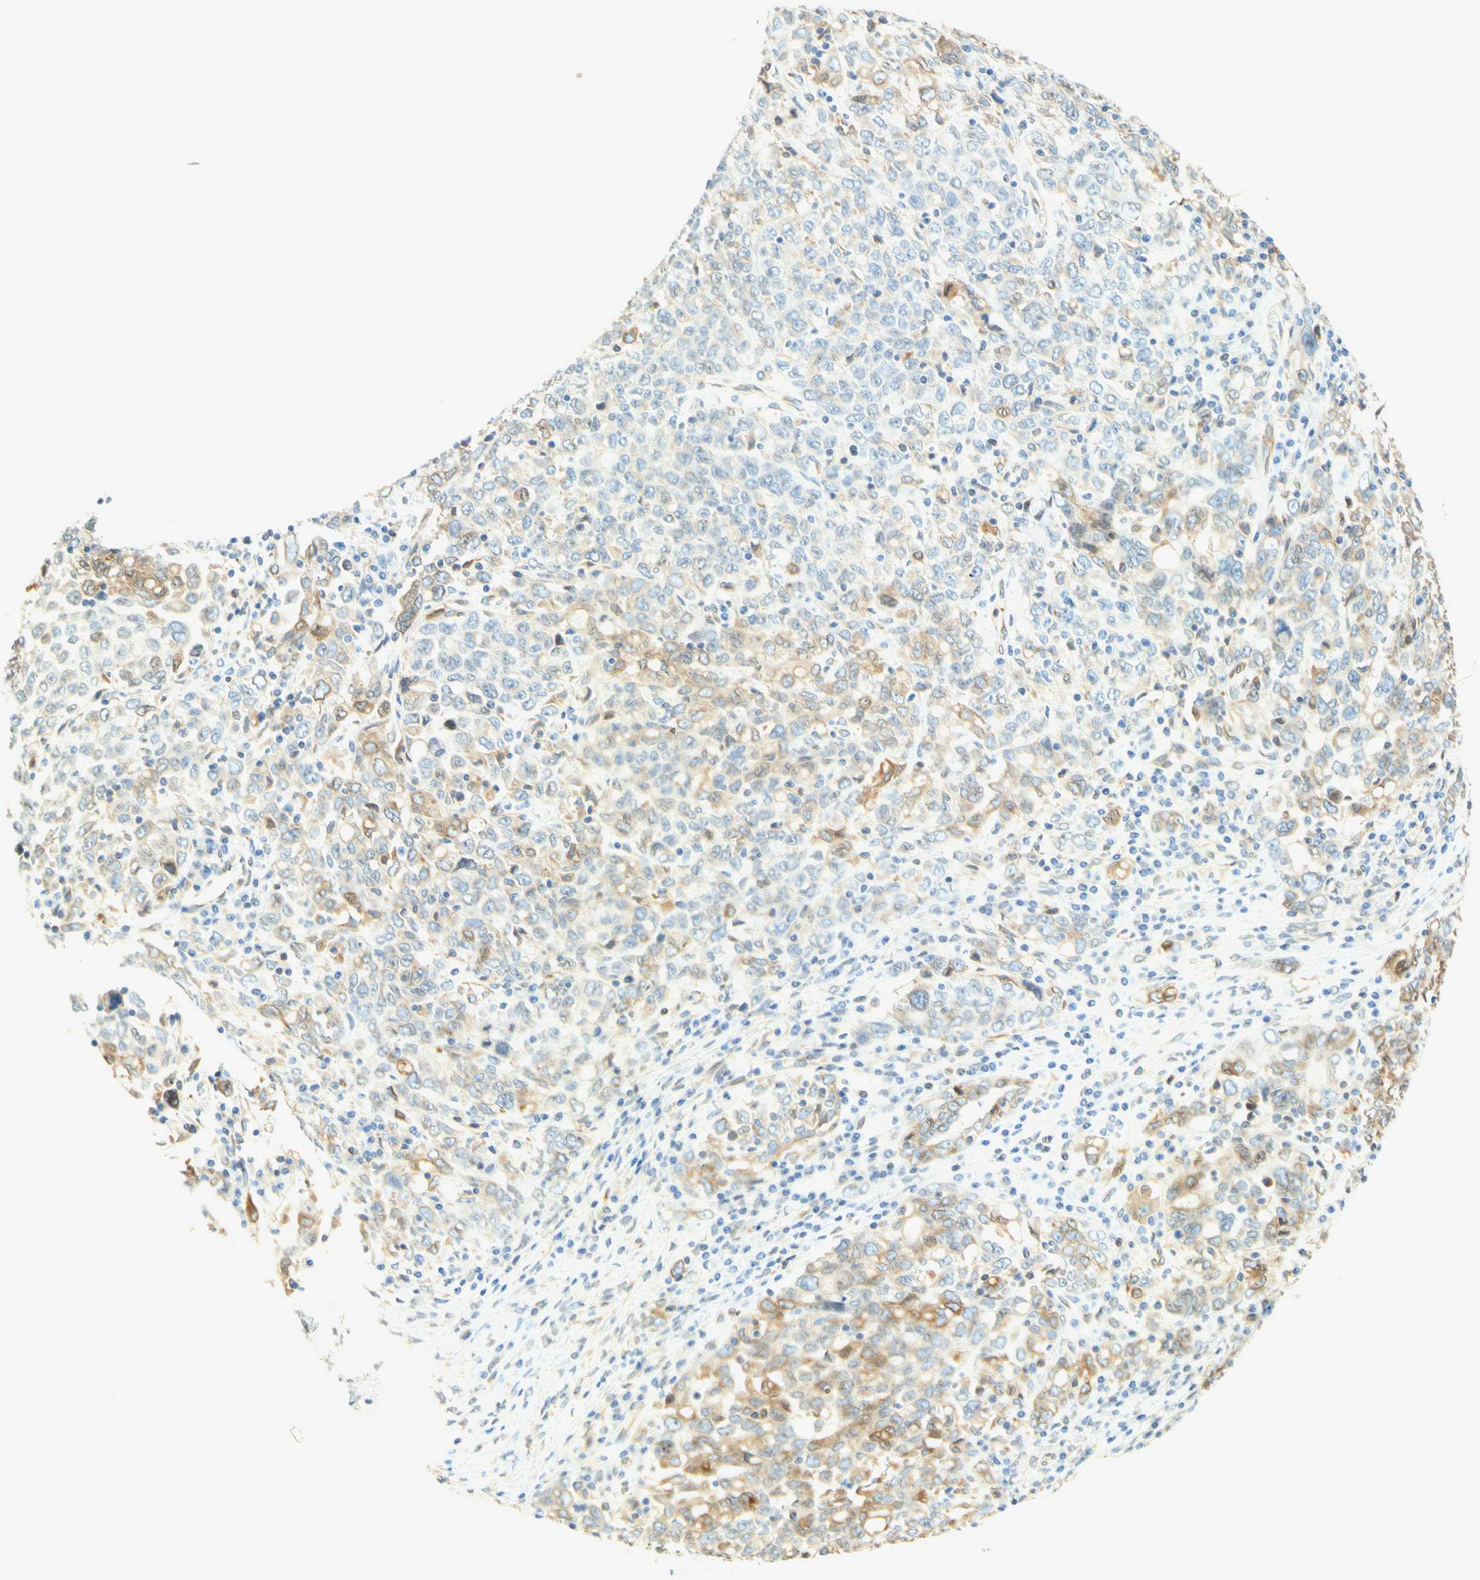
{"staining": {"intensity": "moderate", "quantity": "<25%", "location": "cytoplasmic/membranous"}, "tissue": "ovarian cancer", "cell_type": "Tumor cells", "image_type": "cancer", "snomed": [{"axis": "morphology", "description": "Carcinoma, endometroid"}, {"axis": "topography", "description": "Ovary"}], "caption": "A brown stain highlights moderate cytoplasmic/membranous positivity of a protein in endometroid carcinoma (ovarian) tumor cells.", "gene": "ENDOD1", "patient": {"sex": "female", "age": 62}}